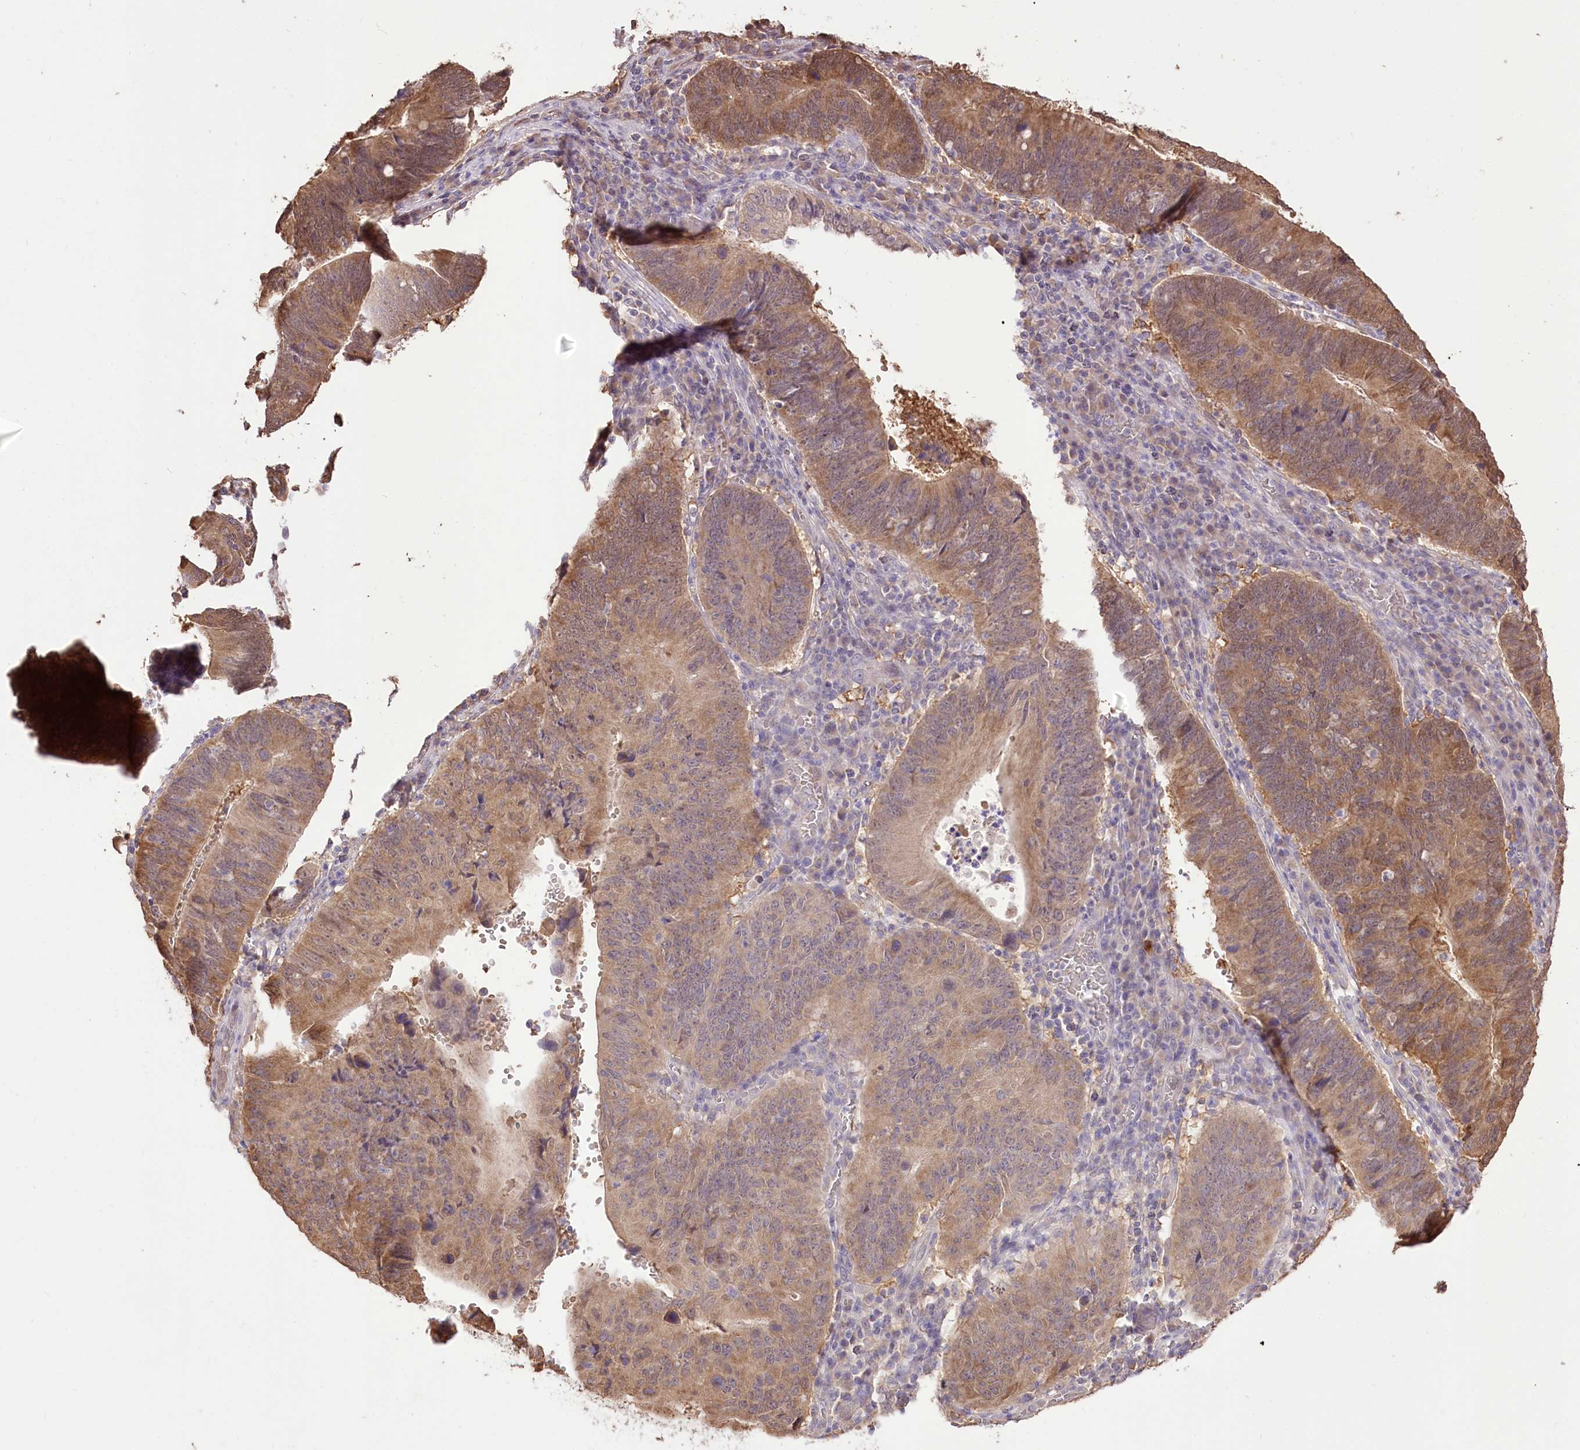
{"staining": {"intensity": "moderate", "quantity": ">75%", "location": "cytoplasmic/membranous"}, "tissue": "stomach cancer", "cell_type": "Tumor cells", "image_type": "cancer", "snomed": [{"axis": "morphology", "description": "Adenocarcinoma, NOS"}, {"axis": "topography", "description": "Stomach"}], "caption": "Moderate cytoplasmic/membranous positivity for a protein is appreciated in about >75% of tumor cells of stomach adenocarcinoma using immunohistochemistry.", "gene": "R3HDM2", "patient": {"sex": "male", "age": 59}}